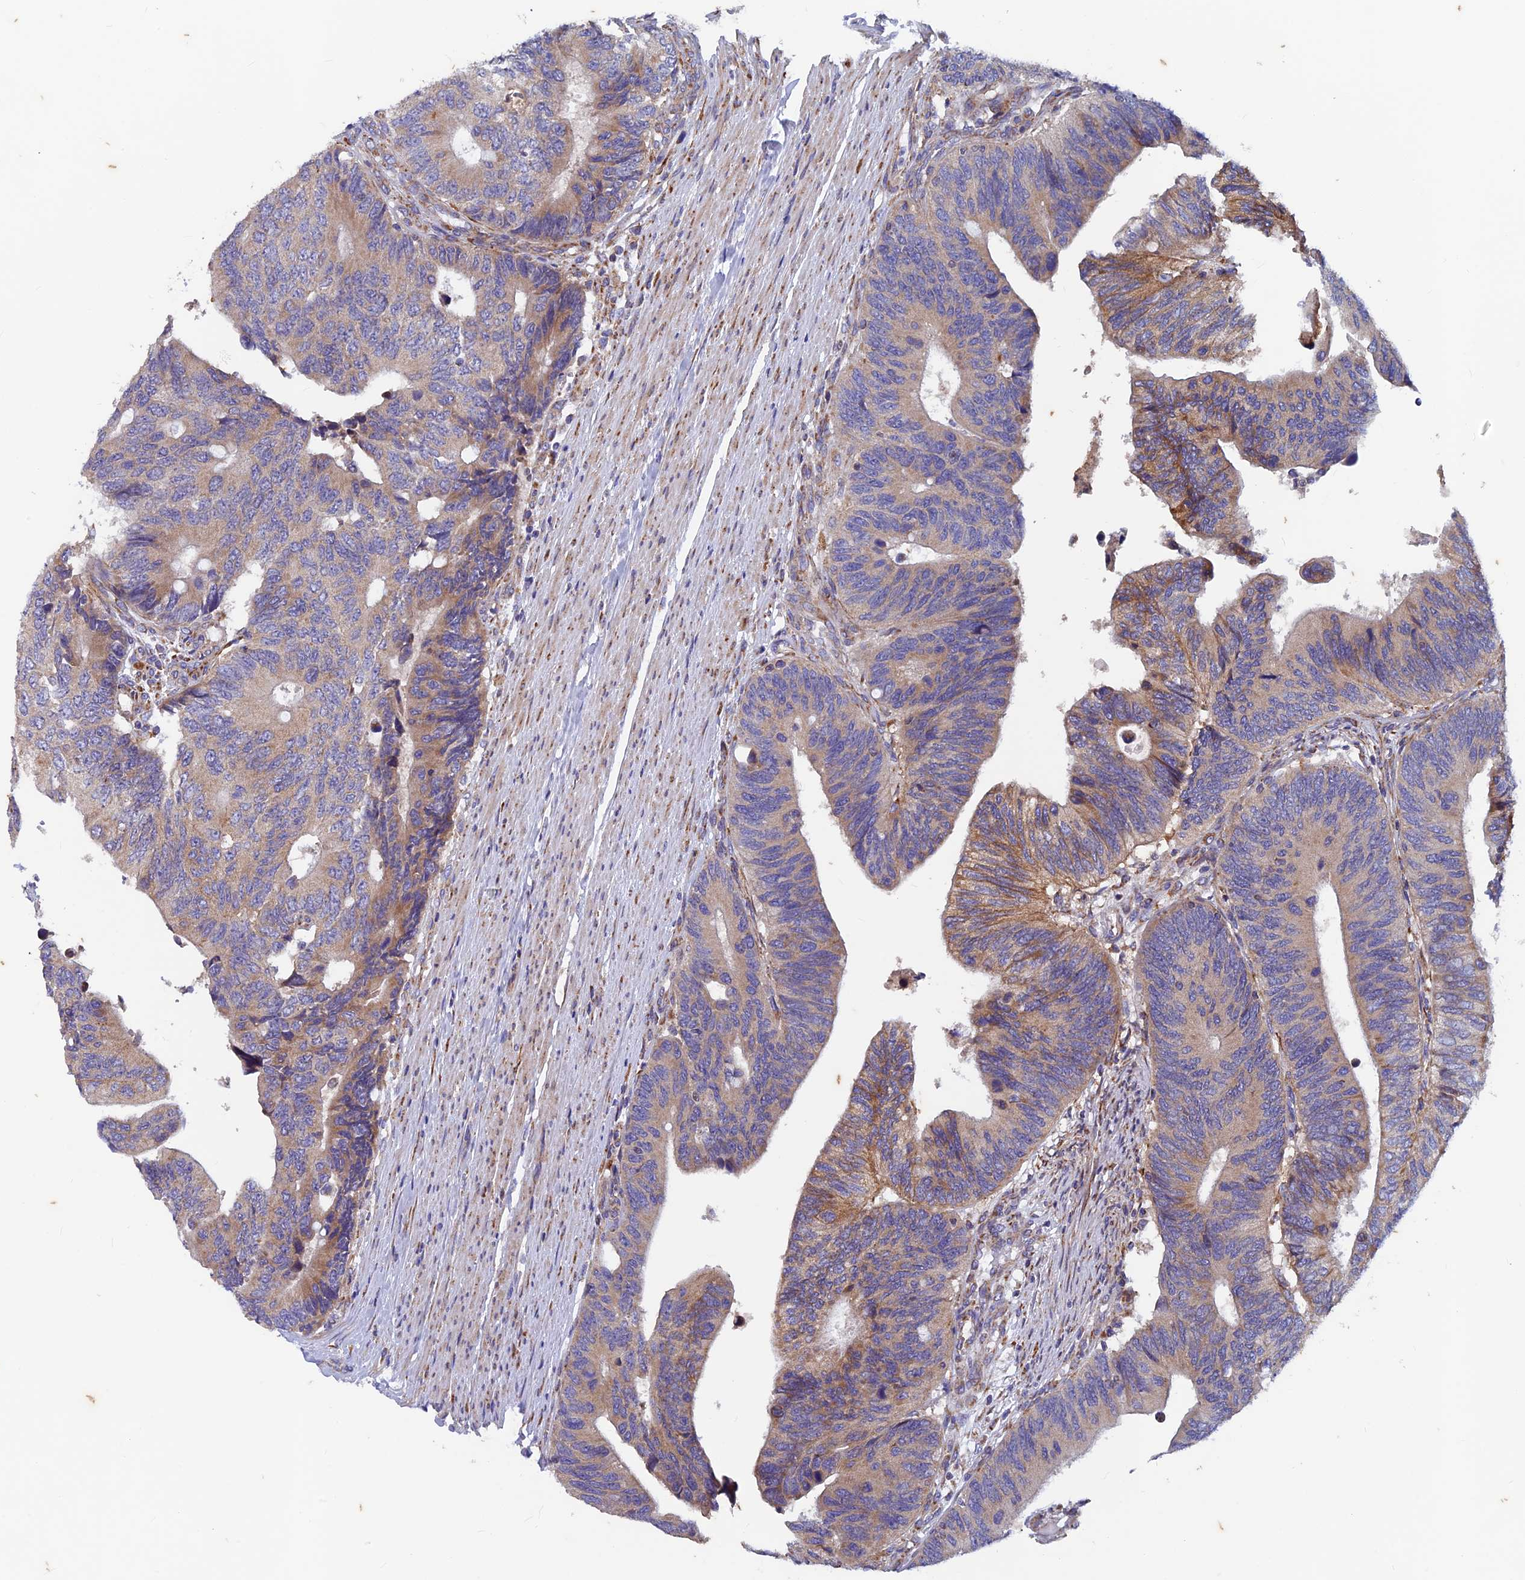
{"staining": {"intensity": "moderate", "quantity": "25%-75%", "location": "cytoplasmic/membranous"}, "tissue": "colorectal cancer", "cell_type": "Tumor cells", "image_type": "cancer", "snomed": [{"axis": "morphology", "description": "Adenocarcinoma, NOS"}, {"axis": "topography", "description": "Colon"}], "caption": "Immunohistochemical staining of colorectal cancer exhibits medium levels of moderate cytoplasmic/membranous protein staining in about 25%-75% of tumor cells. (brown staining indicates protein expression, while blue staining denotes nuclei).", "gene": "AP4S1", "patient": {"sex": "male", "age": 87}}